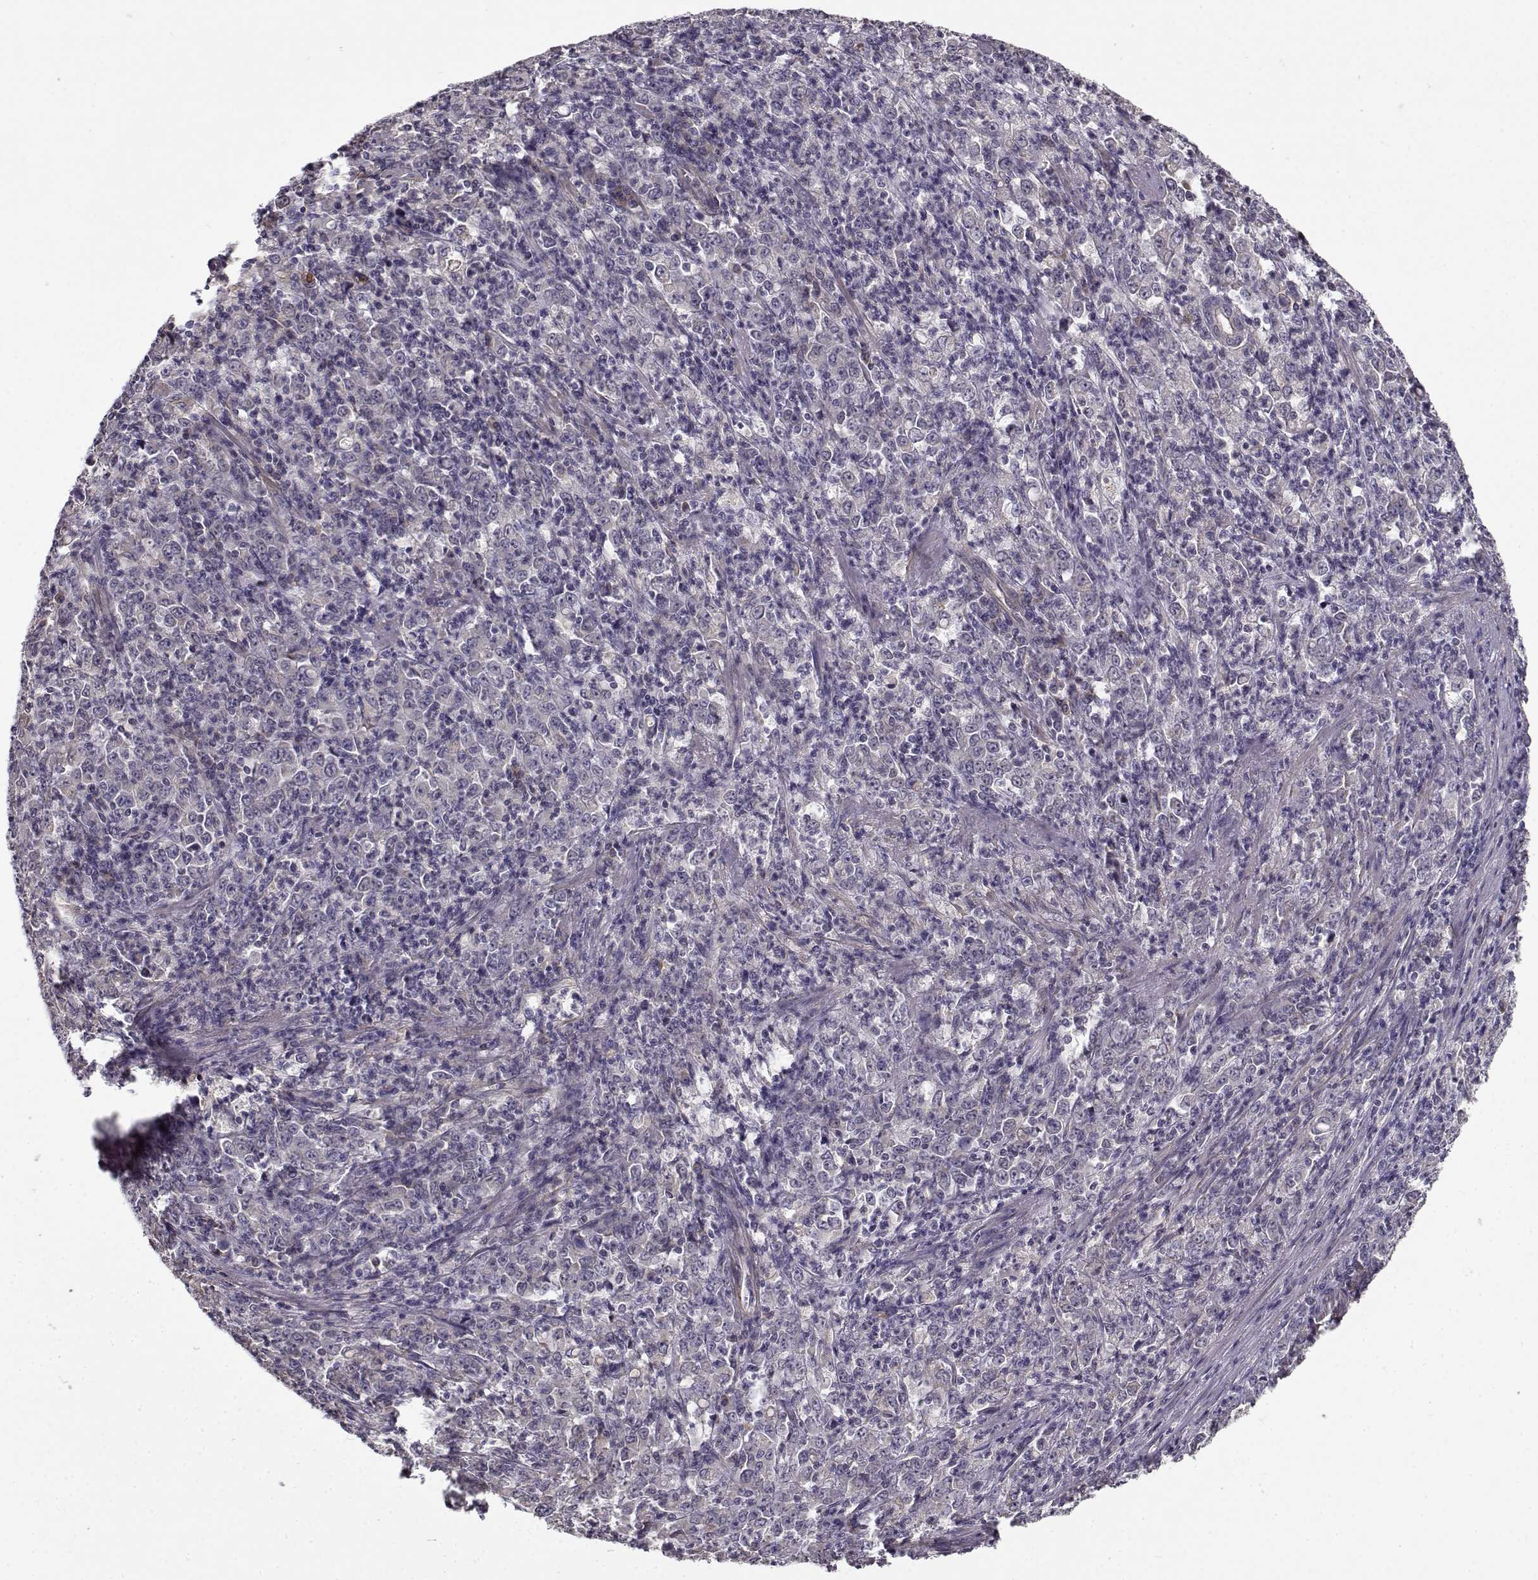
{"staining": {"intensity": "negative", "quantity": "none", "location": "none"}, "tissue": "stomach cancer", "cell_type": "Tumor cells", "image_type": "cancer", "snomed": [{"axis": "morphology", "description": "Adenocarcinoma, NOS"}, {"axis": "topography", "description": "Stomach, lower"}], "caption": "The micrograph displays no staining of tumor cells in adenocarcinoma (stomach).", "gene": "ENTPD8", "patient": {"sex": "female", "age": 71}}